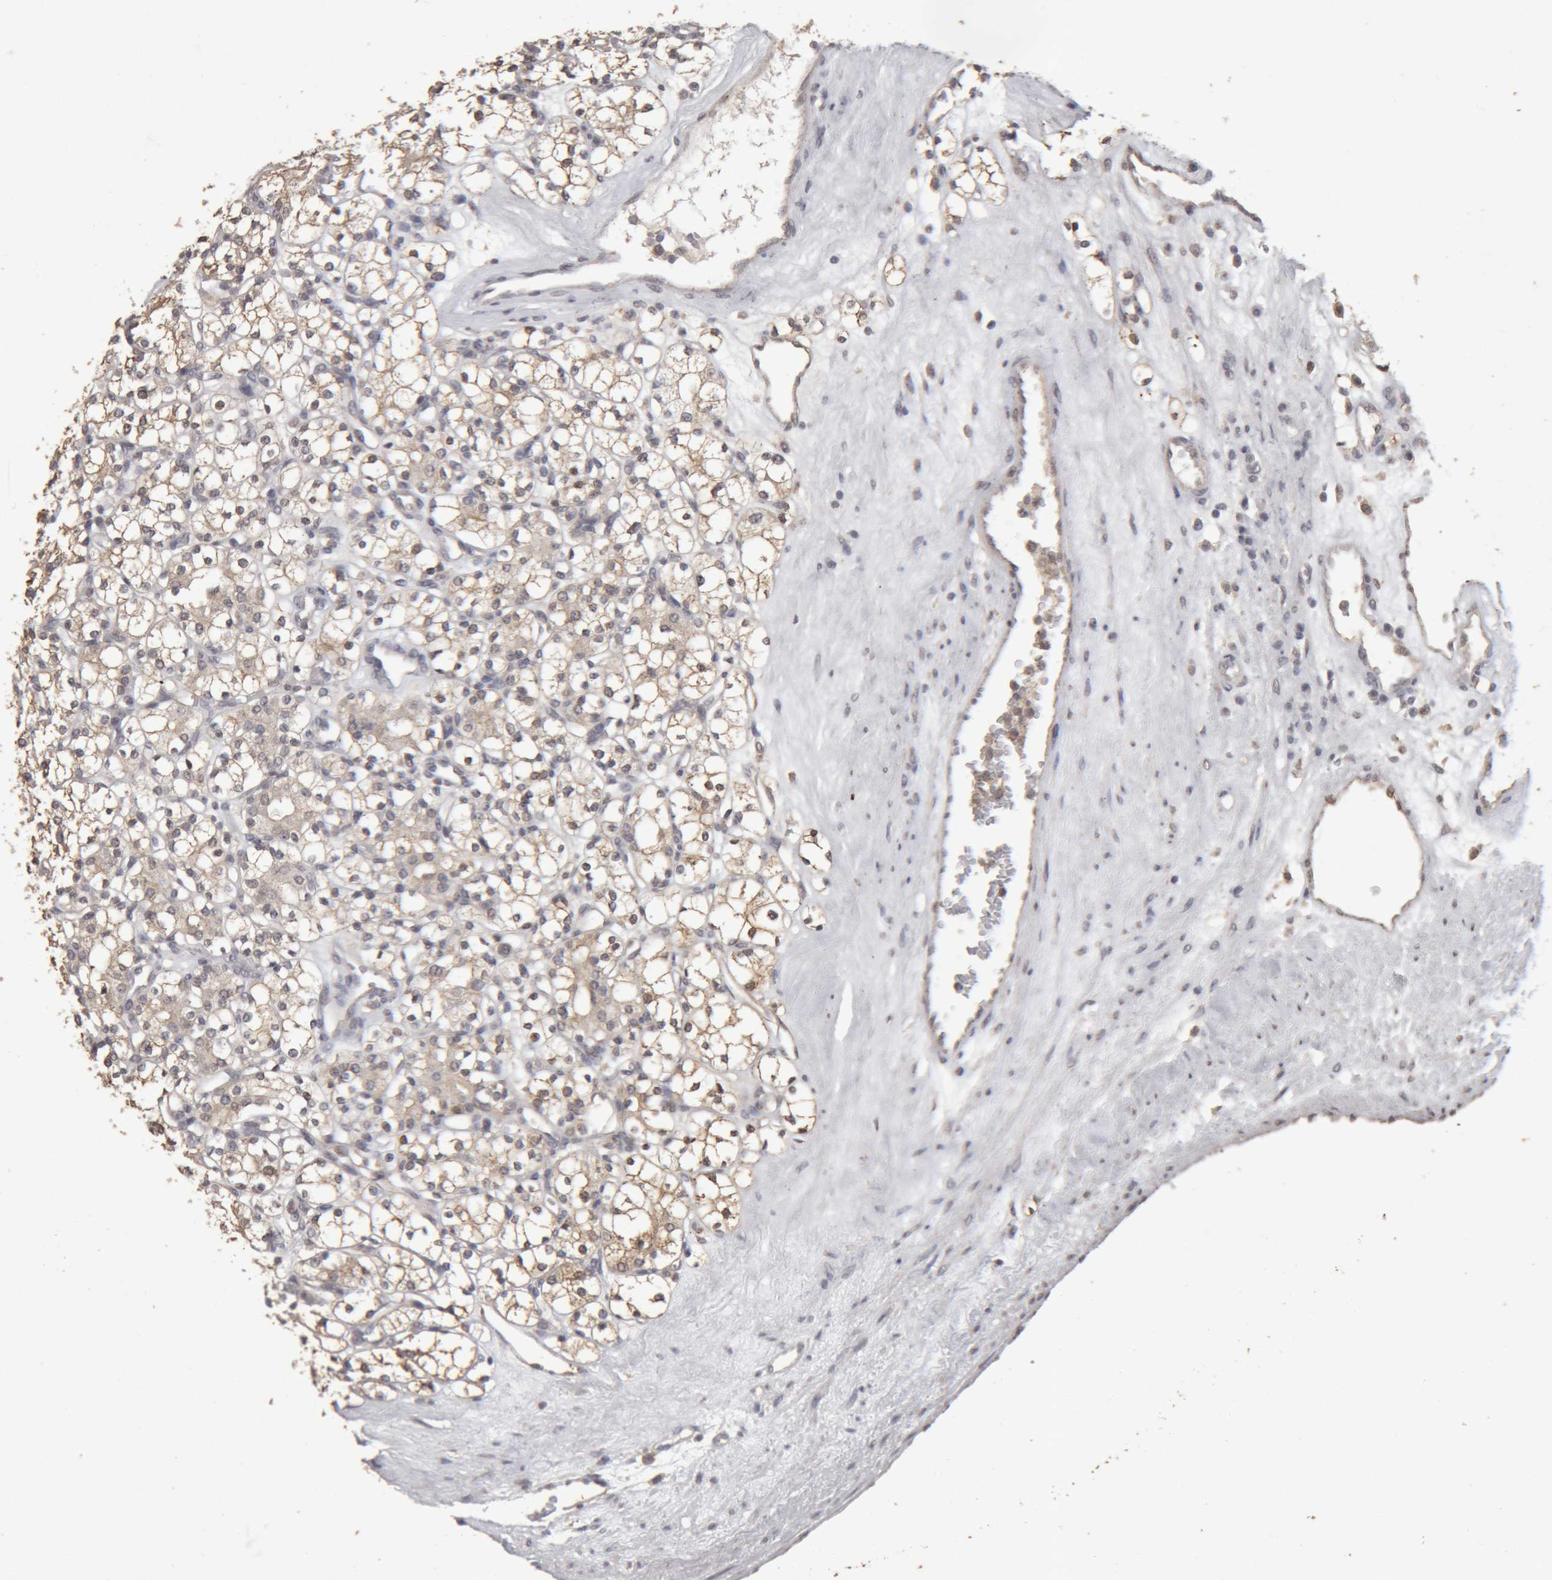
{"staining": {"intensity": "weak", "quantity": ">75%", "location": "cytoplasmic/membranous"}, "tissue": "renal cancer", "cell_type": "Tumor cells", "image_type": "cancer", "snomed": [{"axis": "morphology", "description": "Adenocarcinoma, NOS"}, {"axis": "topography", "description": "Kidney"}], "caption": "Human adenocarcinoma (renal) stained with a protein marker shows weak staining in tumor cells.", "gene": "MEP1A", "patient": {"sex": "male", "age": 77}}